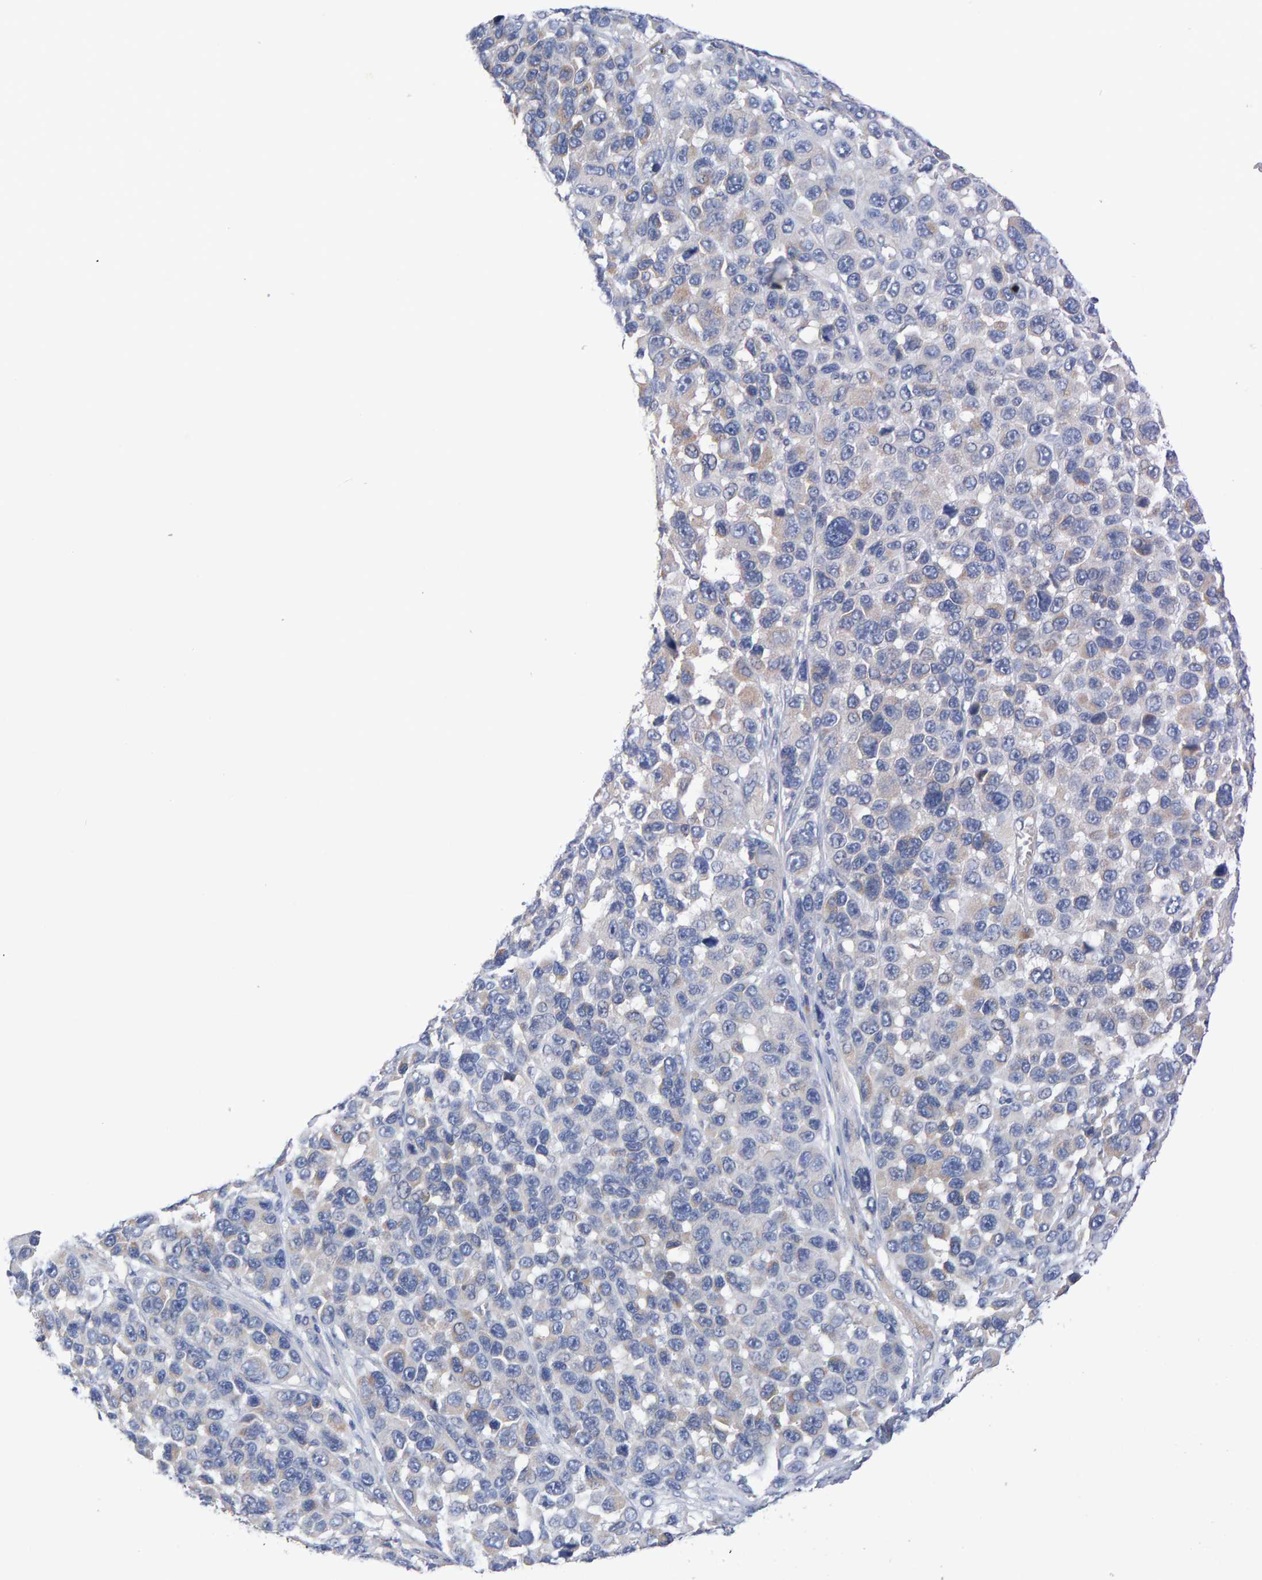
{"staining": {"intensity": "moderate", "quantity": "<25%", "location": "cytoplasmic/membranous"}, "tissue": "melanoma", "cell_type": "Tumor cells", "image_type": "cancer", "snomed": [{"axis": "morphology", "description": "Malignant melanoma, NOS"}, {"axis": "topography", "description": "Skin"}], "caption": "Human malignant melanoma stained with a brown dye reveals moderate cytoplasmic/membranous positive expression in about <25% of tumor cells.", "gene": "EFR3A", "patient": {"sex": "male", "age": 53}}